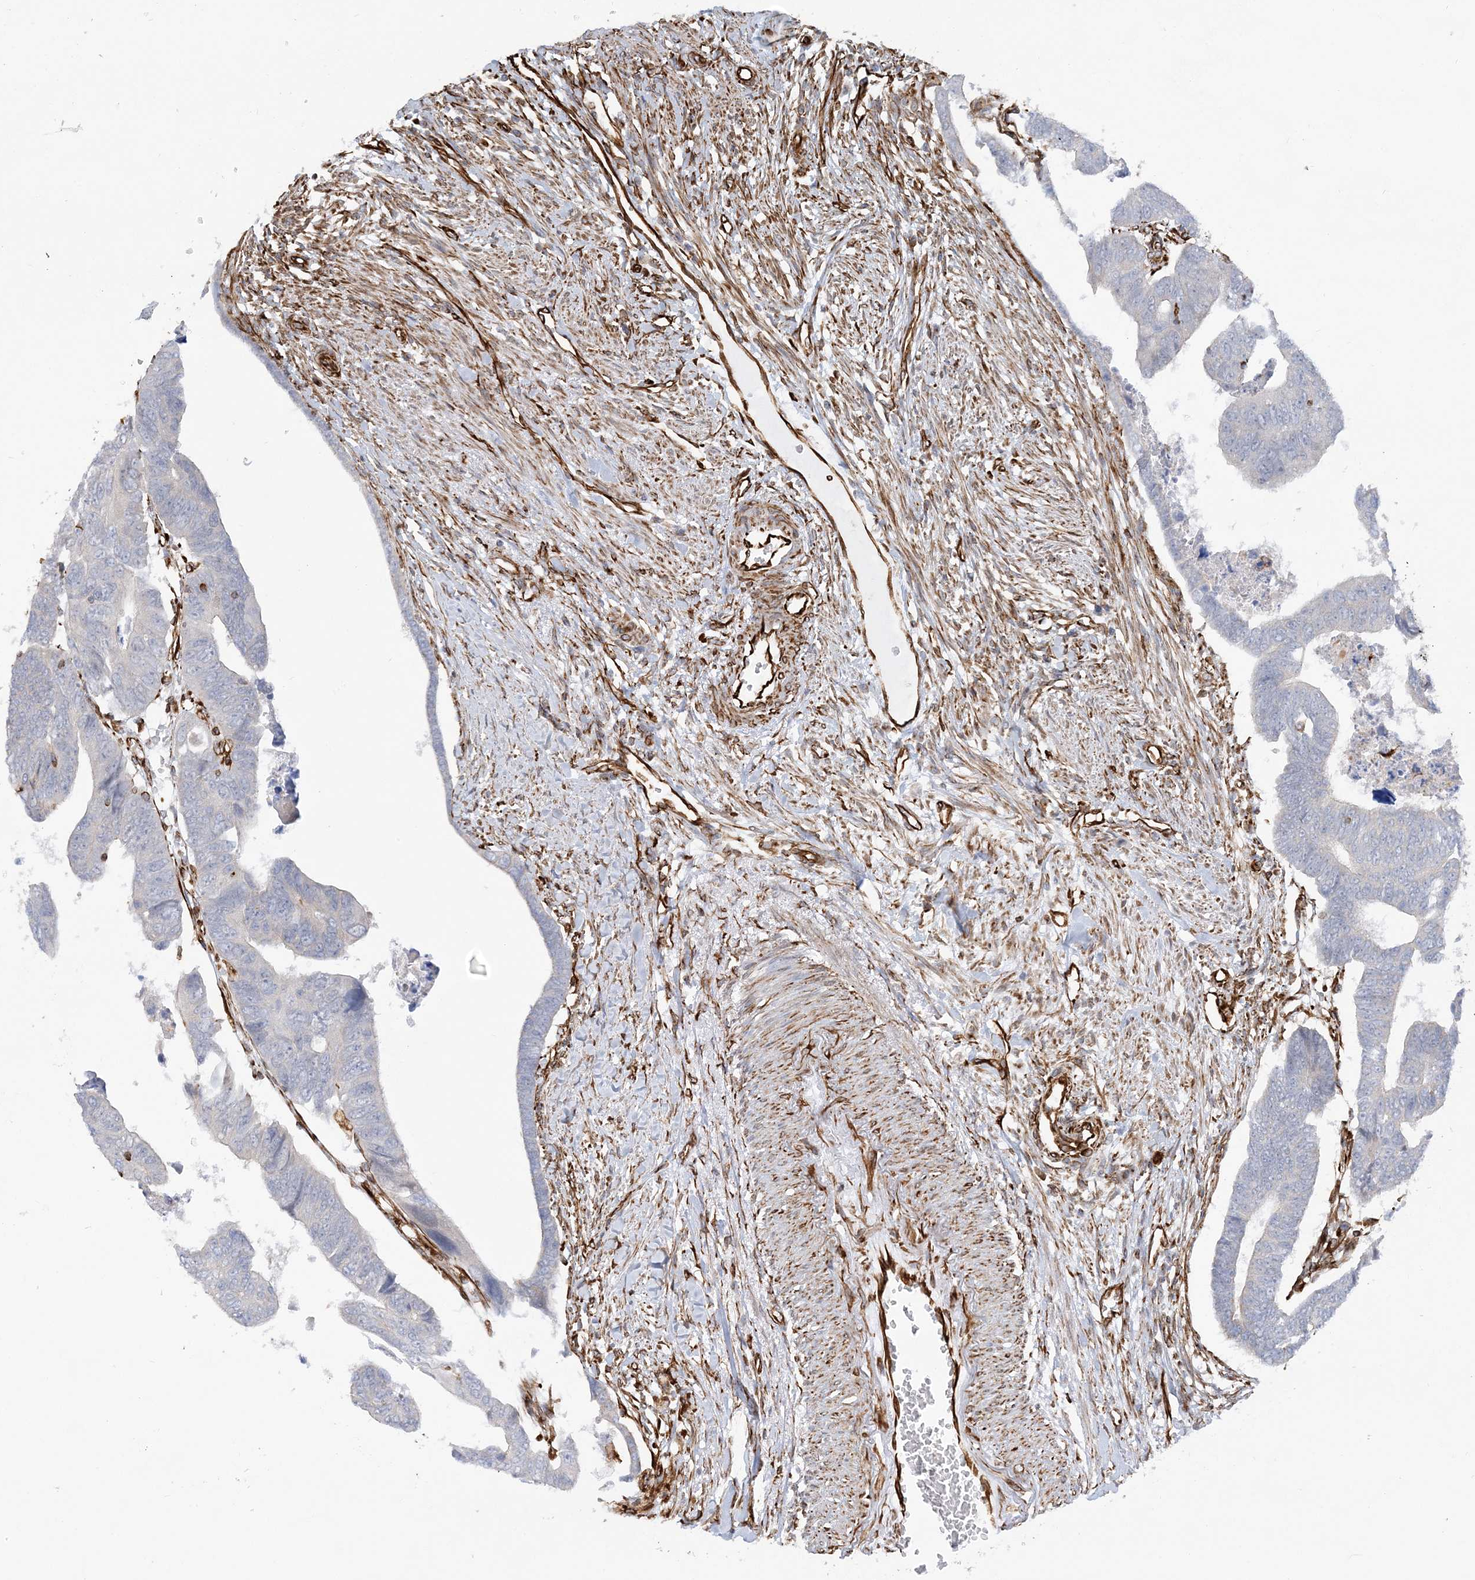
{"staining": {"intensity": "negative", "quantity": "none", "location": "none"}, "tissue": "colorectal cancer", "cell_type": "Tumor cells", "image_type": "cancer", "snomed": [{"axis": "morphology", "description": "Adenocarcinoma, NOS"}, {"axis": "topography", "description": "Rectum"}], "caption": "A high-resolution photomicrograph shows IHC staining of adenocarcinoma (colorectal), which displays no significant positivity in tumor cells.", "gene": "SCLT1", "patient": {"sex": "female", "age": 65}}